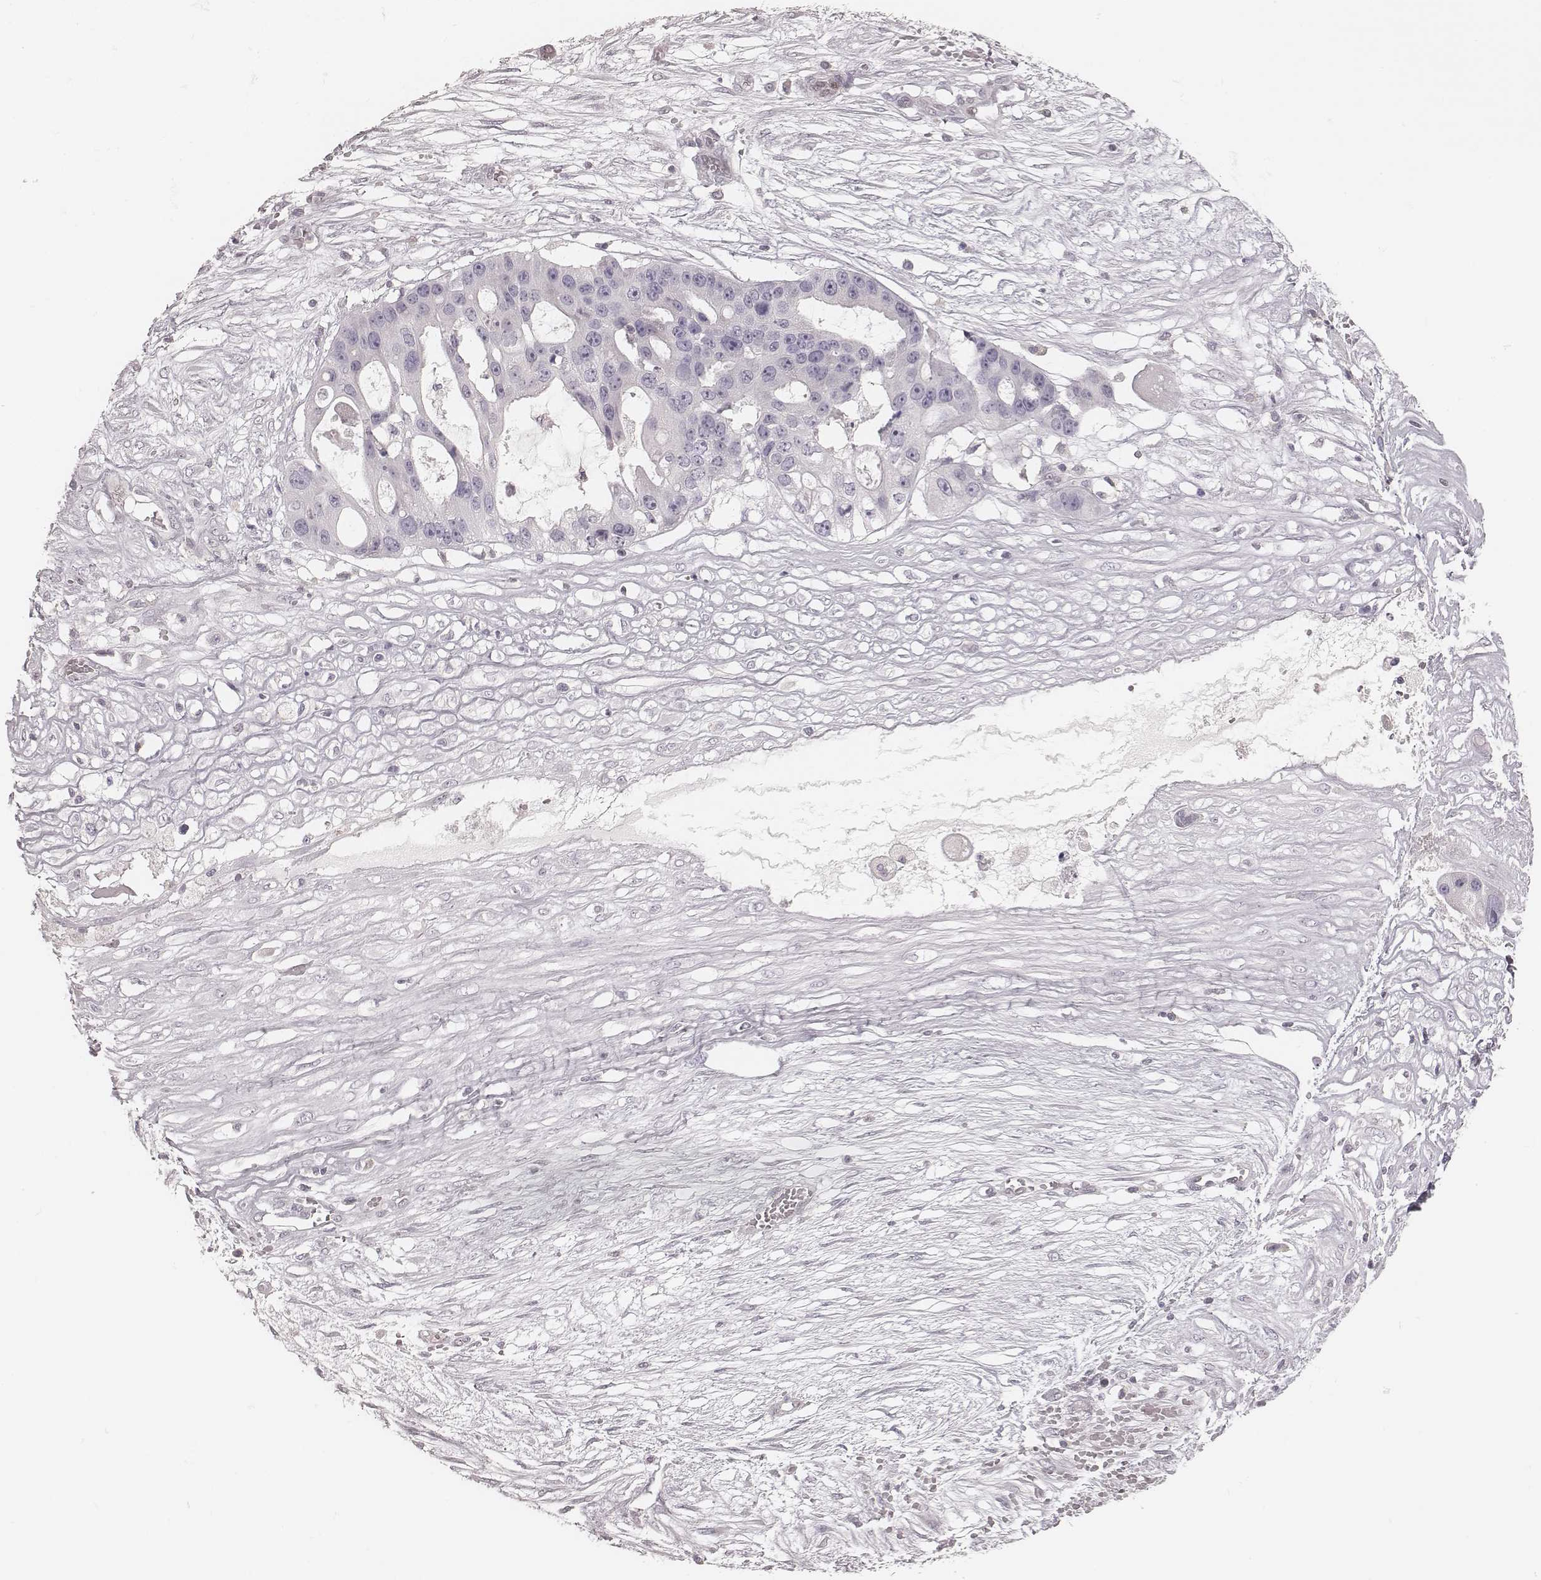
{"staining": {"intensity": "negative", "quantity": "none", "location": "none"}, "tissue": "ovarian cancer", "cell_type": "Tumor cells", "image_type": "cancer", "snomed": [{"axis": "morphology", "description": "Cystadenocarcinoma, serous, NOS"}, {"axis": "topography", "description": "Ovary"}], "caption": "The image shows no significant staining in tumor cells of ovarian cancer (serous cystadenocarcinoma). Nuclei are stained in blue.", "gene": "MSX1", "patient": {"sex": "female", "age": 56}}